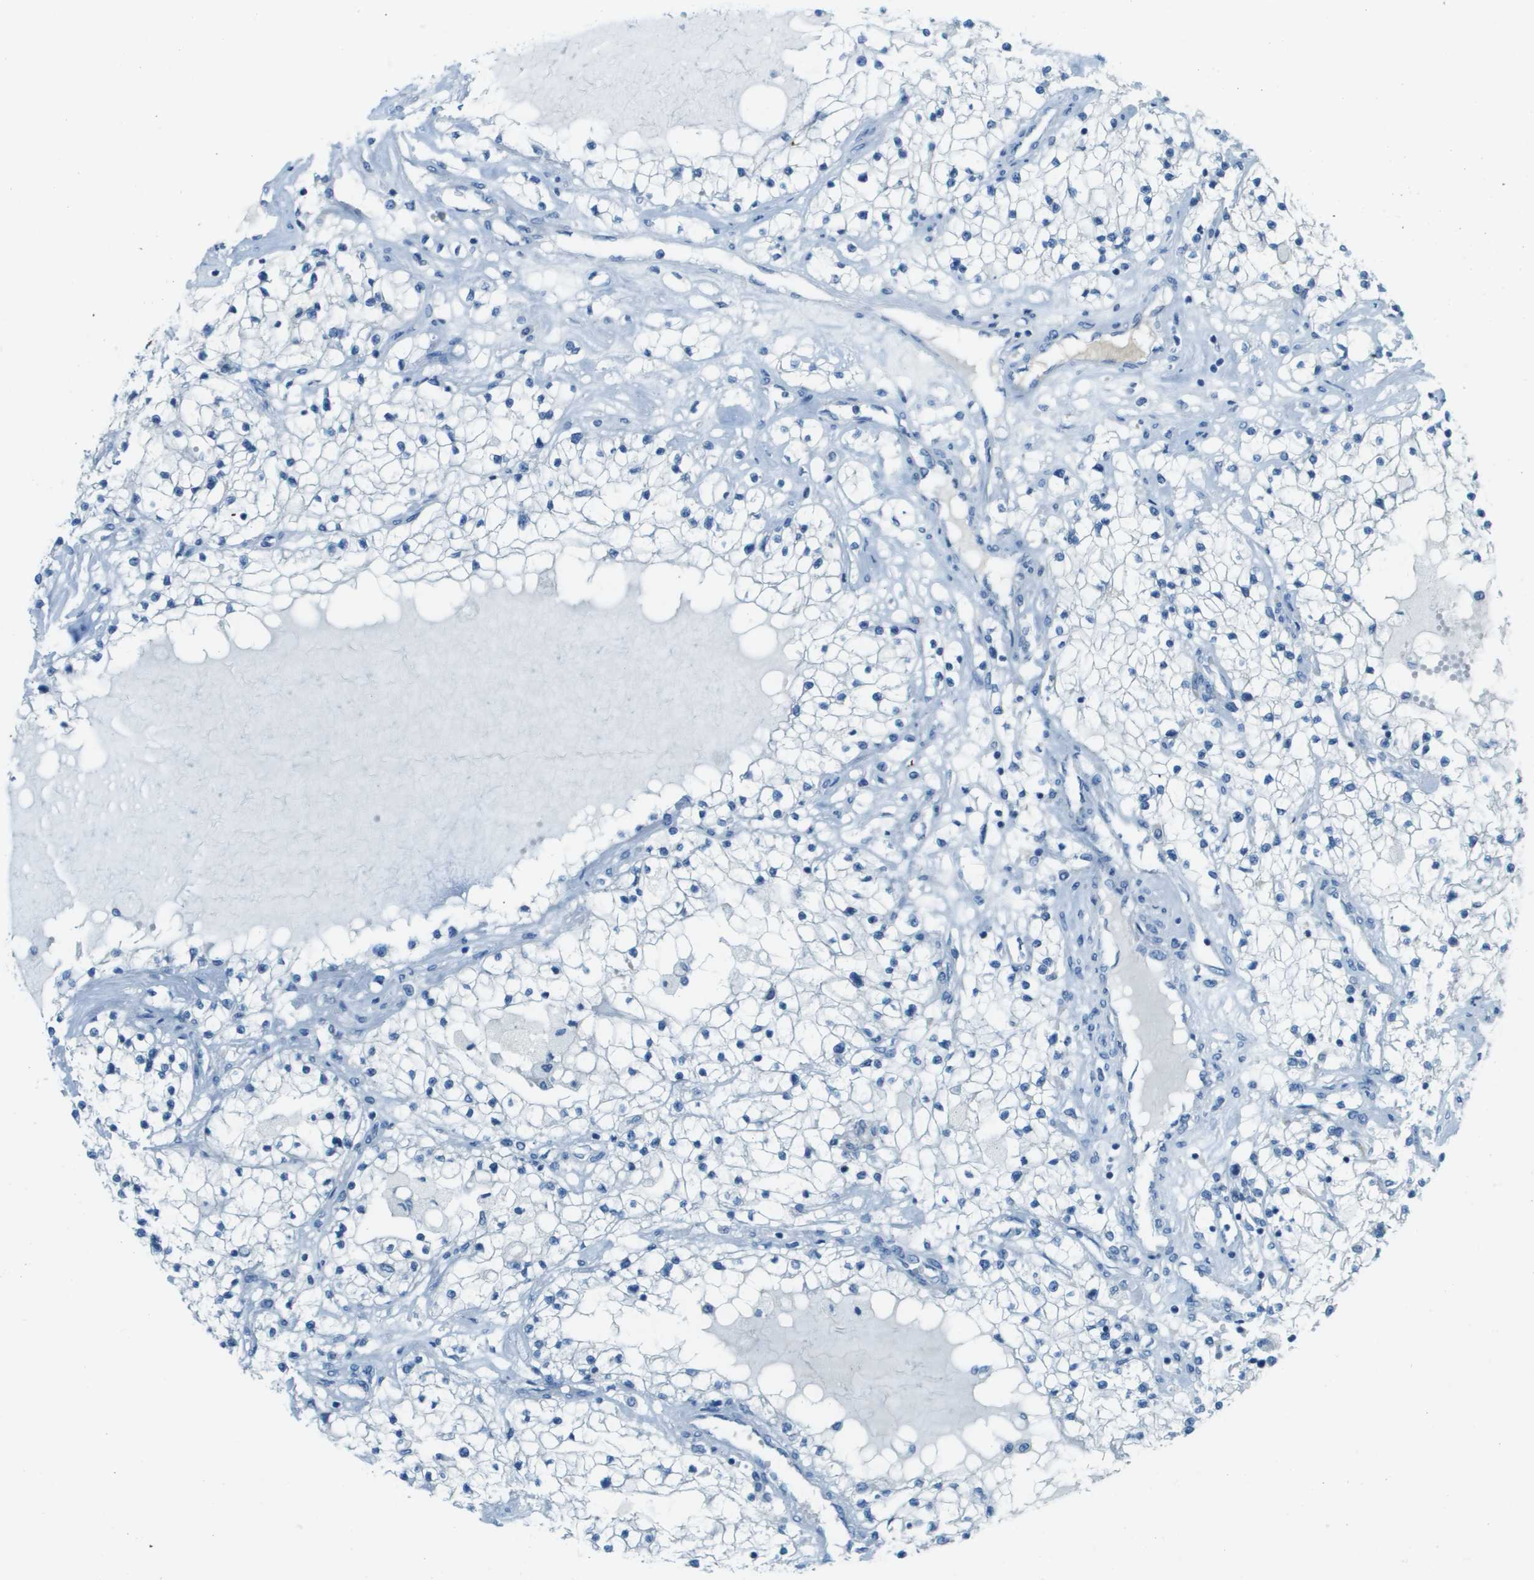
{"staining": {"intensity": "negative", "quantity": "none", "location": "none"}, "tissue": "renal cancer", "cell_type": "Tumor cells", "image_type": "cancer", "snomed": [{"axis": "morphology", "description": "Adenocarcinoma, NOS"}, {"axis": "topography", "description": "Kidney"}], "caption": "High power microscopy photomicrograph of an IHC histopathology image of renal adenocarcinoma, revealing no significant expression in tumor cells.", "gene": "DCN", "patient": {"sex": "male", "age": 68}}